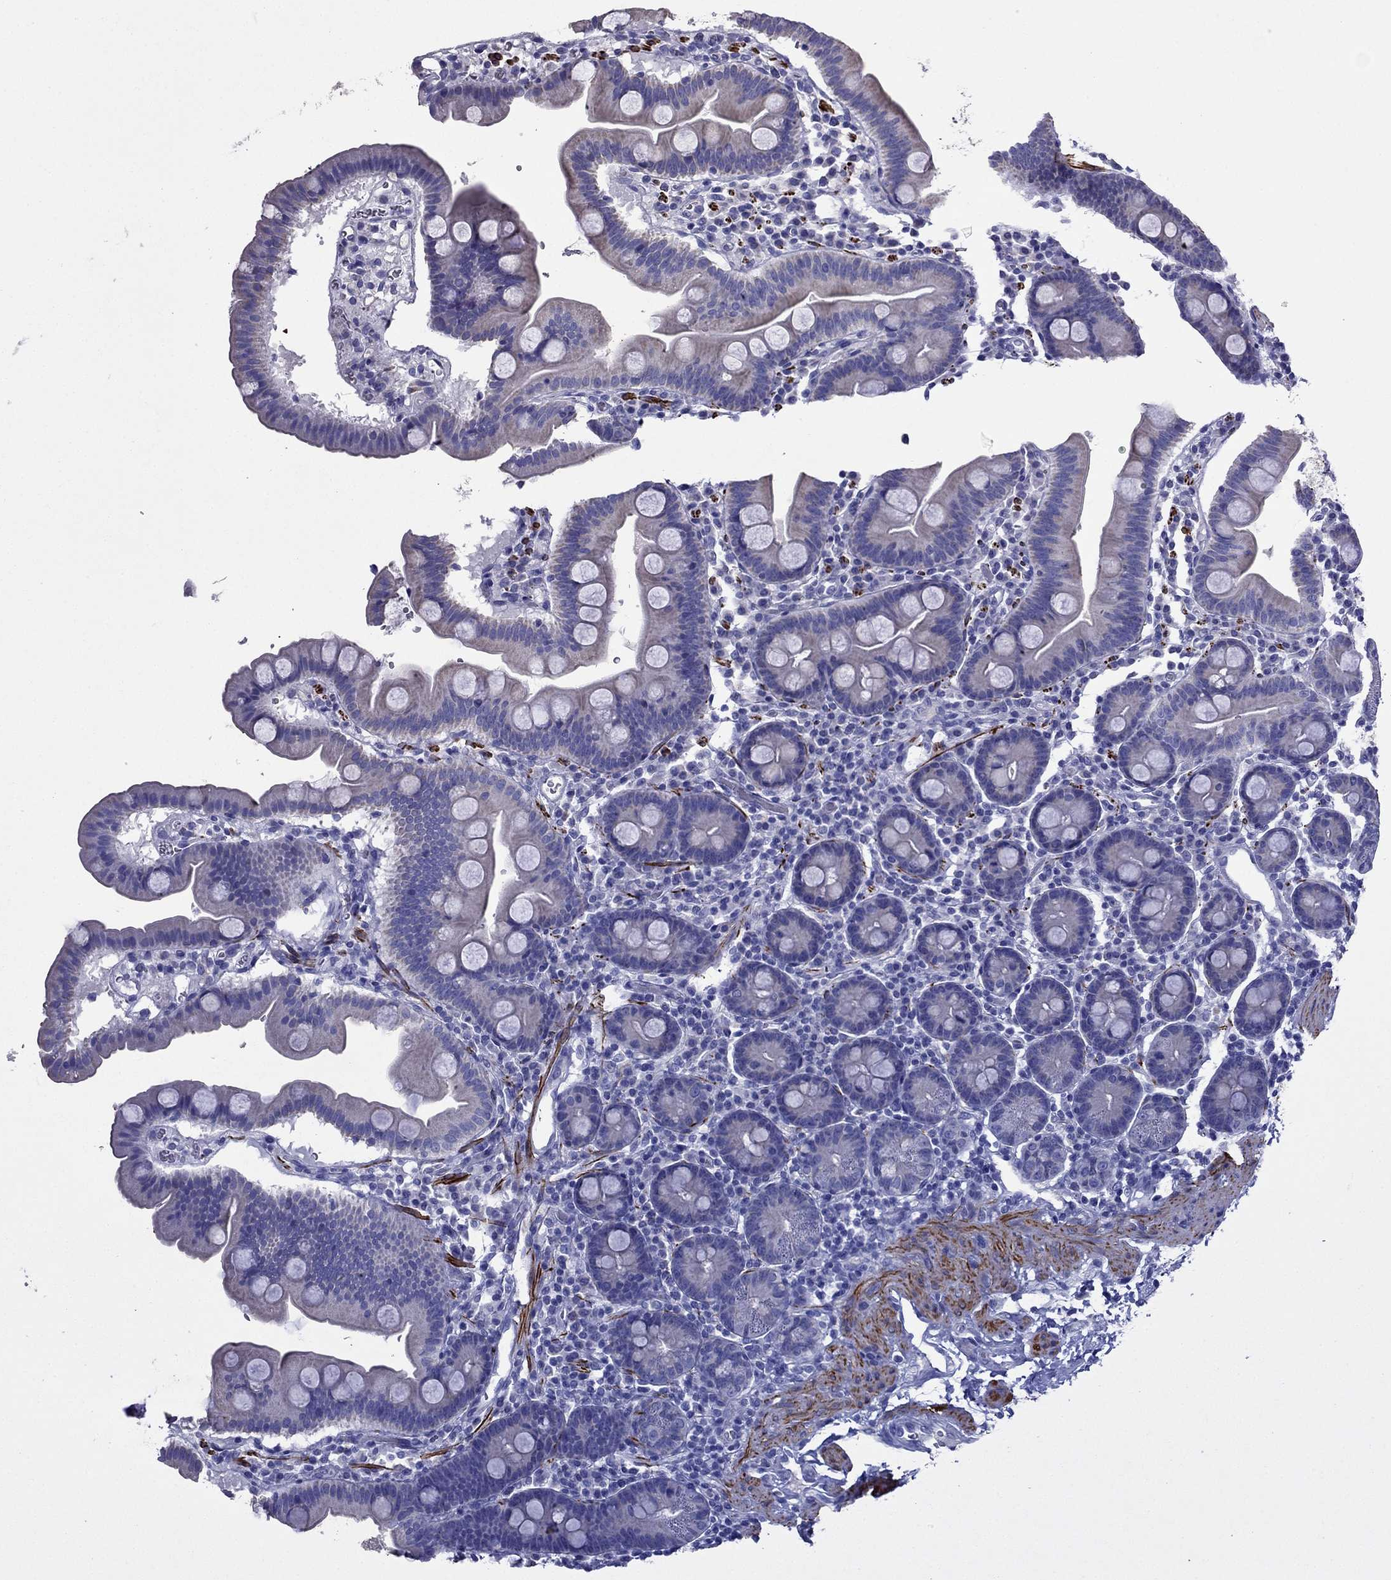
{"staining": {"intensity": "negative", "quantity": "none", "location": "none"}, "tissue": "duodenum", "cell_type": "Glandular cells", "image_type": "normal", "snomed": [{"axis": "morphology", "description": "Normal tissue, NOS"}, {"axis": "topography", "description": "Duodenum"}], "caption": "This photomicrograph is of benign duodenum stained with immunohistochemistry (IHC) to label a protein in brown with the nuclei are counter-stained blue. There is no staining in glandular cells.", "gene": "DSC1", "patient": {"sex": "male", "age": 59}}